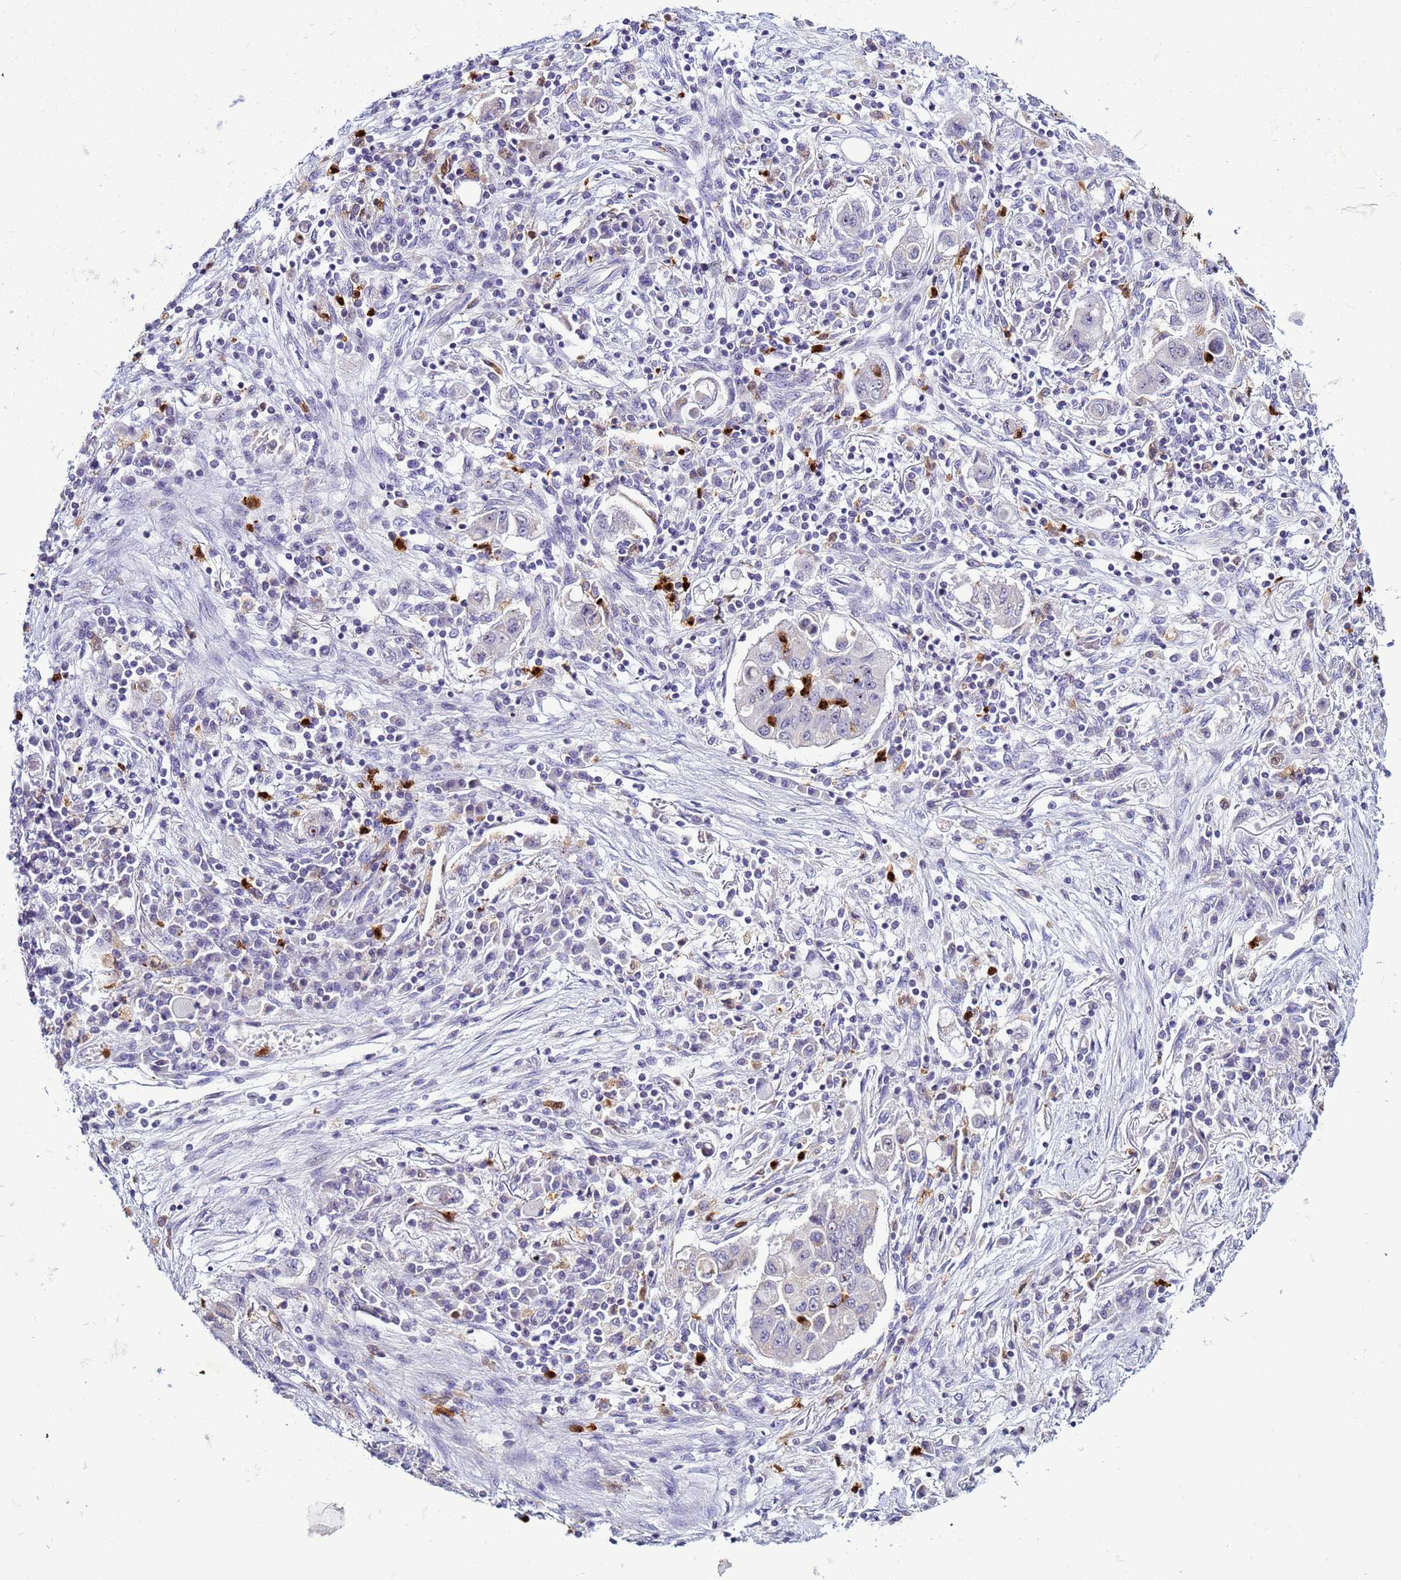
{"staining": {"intensity": "negative", "quantity": "none", "location": "none"}, "tissue": "lung cancer", "cell_type": "Tumor cells", "image_type": "cancer", "snomed": [{"axis": "morphology", "description": "Squamous cell carcinoma, NOS"}, {"axis": "topography", "description": "Lung"}], "caption": "Immunohistochemistry (IHC) micrograph of neoplastic tissue: lung squamous cell carcinoma stained with DAB shows no significant protein positivity in tumor cells.", "gene": "VPS4B", "patient": {"sex": "male", "age": 74}}